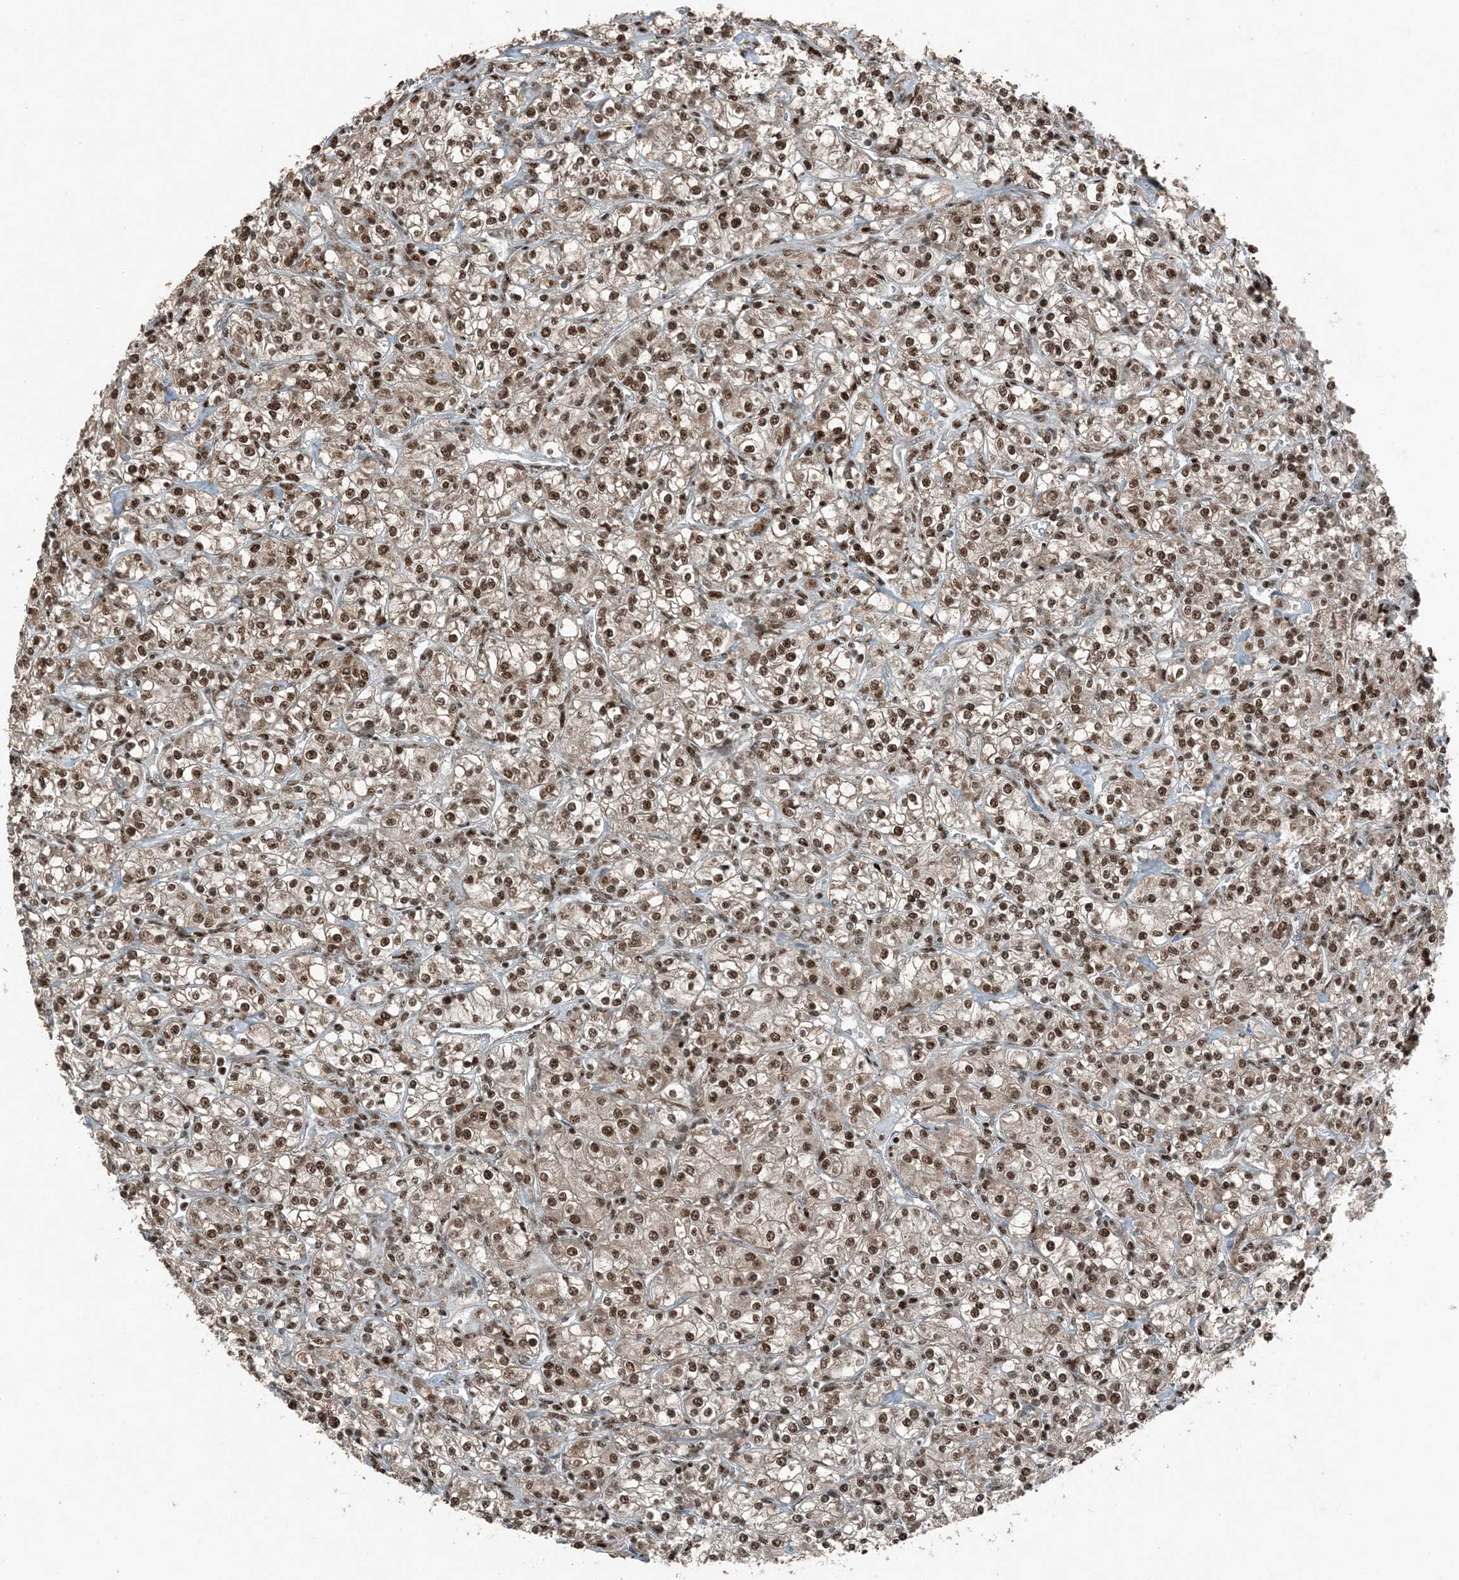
{"staining": {"intensity": "moderate", "quantity": ">75%", "location": "cytoplasmic/membranous,nuclear"}, "tissue": "renal cancer", "cell_type": "Tumor cells", "image_type": "cancer", "snomed": [{"axis": "morphology", "description": "Adenocarcinoma, NOS"}, {"axis": "topography", "description": "Kidney"}], "caption": "Renal adenocarcinoma tissue shows moderate cytoplasmic/membranous and nuclear staining in about >75% of tumor cells", "gene": "TADA2B", "patient": {"sex": "male", "age": 77}}